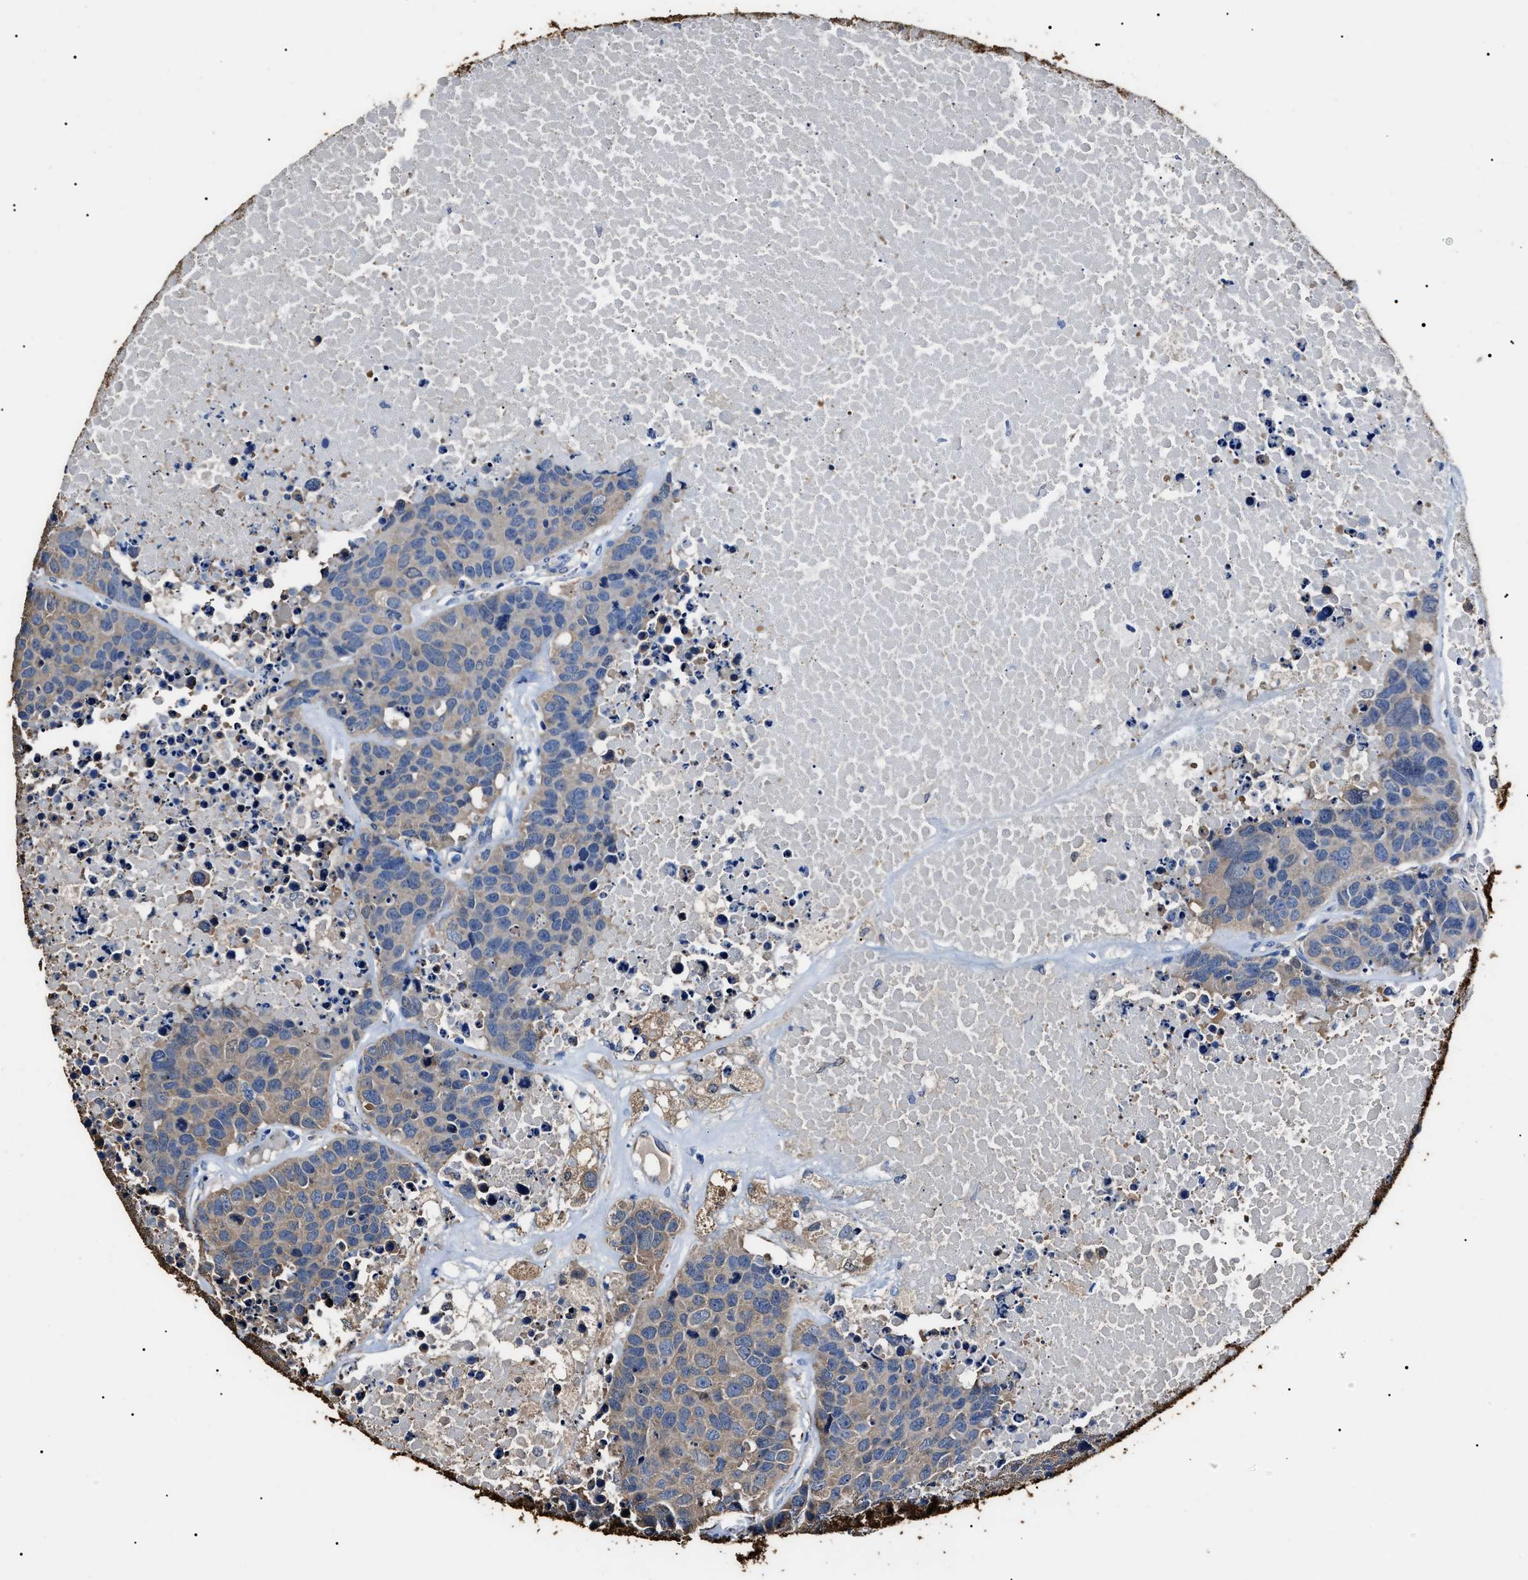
{"staining": {"intensity": "weak", "quantity": "<25%", "location": "cytoplasmic/membranous"}, "tissue": "carcinoid", "cell_type": "Tumor cells", "image_type": "cancer", "snomed": [{"axis": "morphology", "description": "Carcinoid, malignant, NOS"}, {"axis": "topography", "description": "Lung"}], "caption": "Immunohistochemical staining of human malignant carcinoid demonstrates no significant staining in tumor cells.", "gene": "ALDH1A1", "patient": {"sex": "male", "age": 60}}